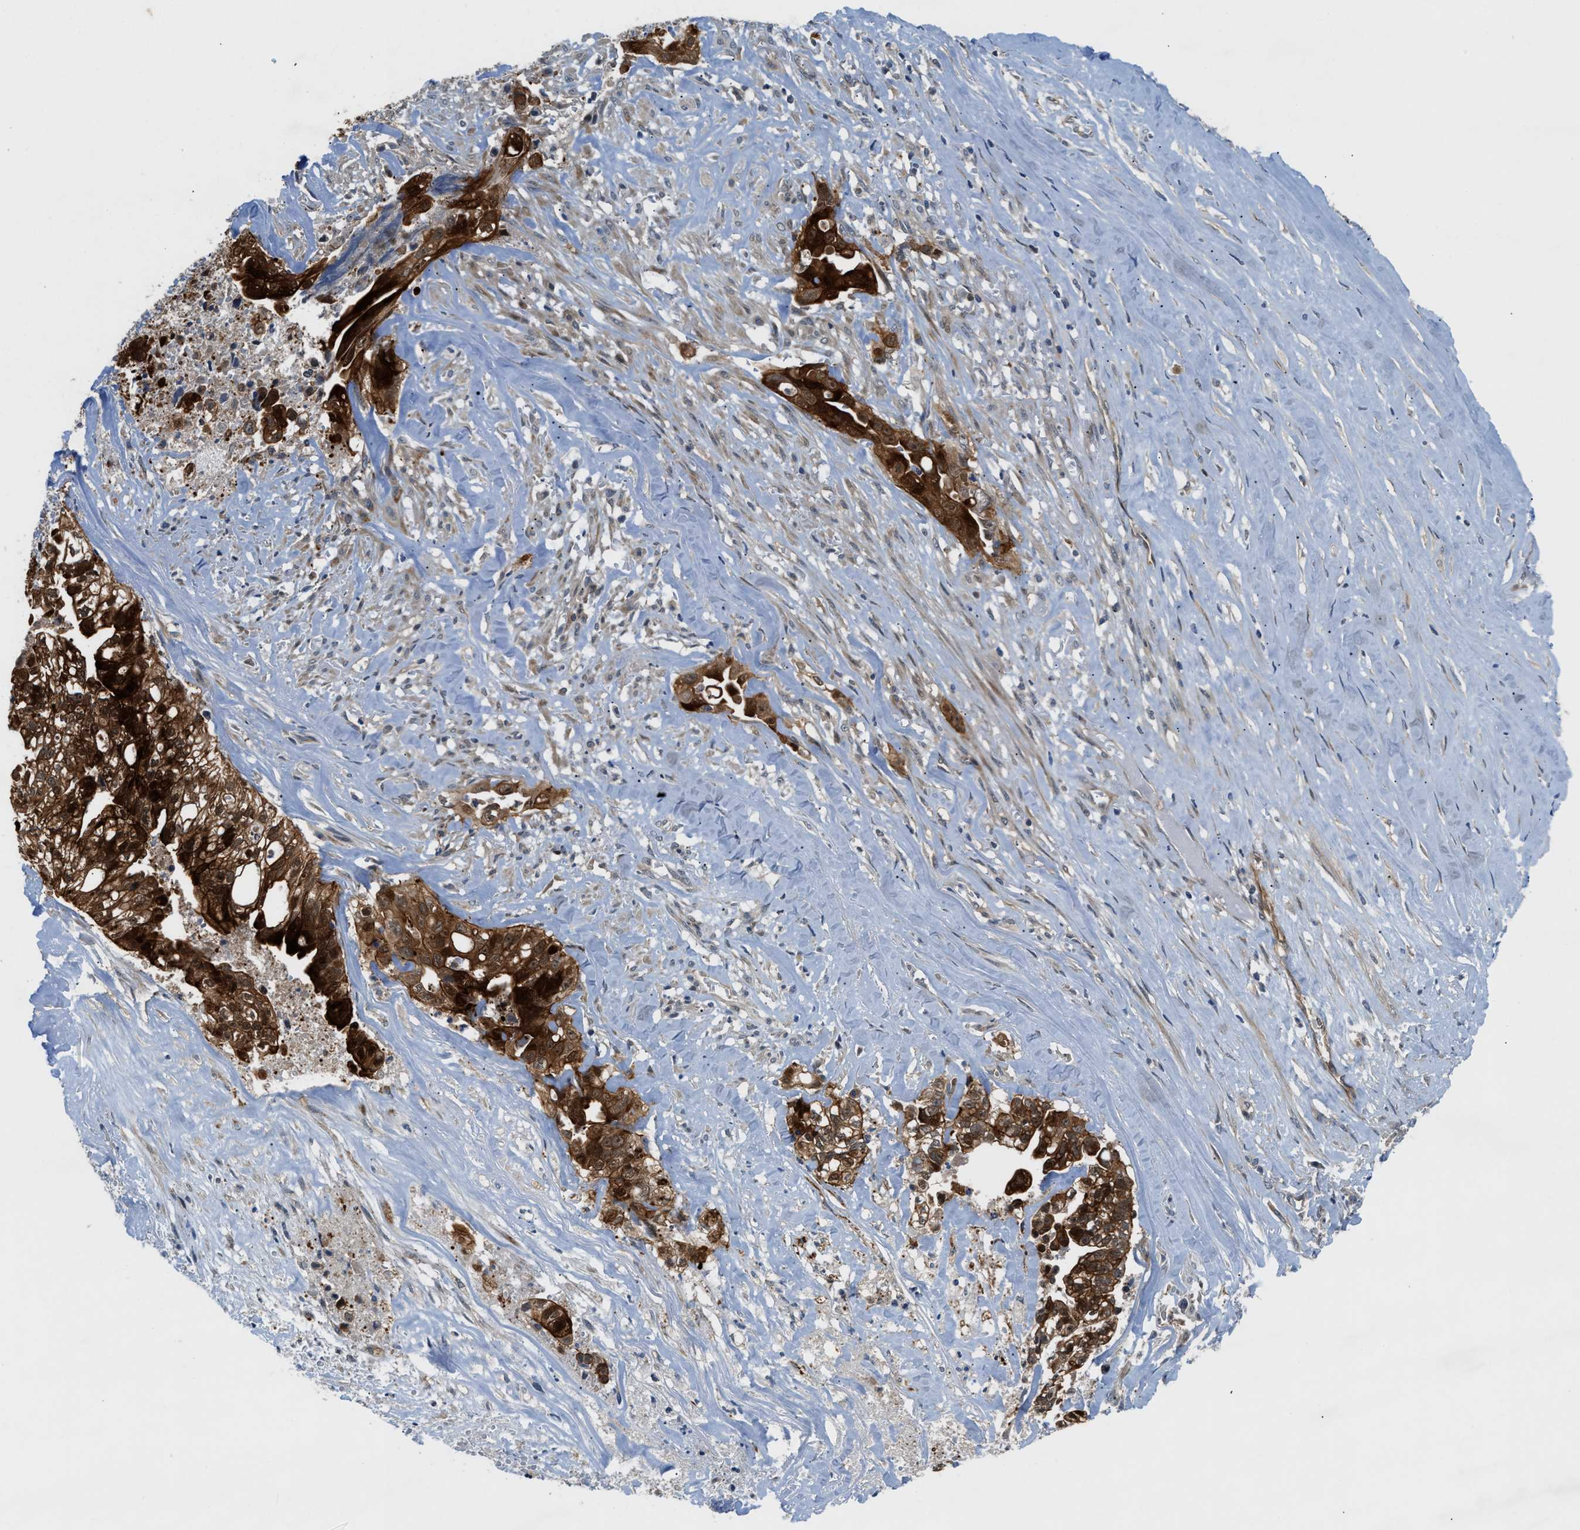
{"staining": {"intensity": "strong", "quantity": ">75%", "location": "cytoplasmic/membranous,nuclear"}, "tissue": "liver cancer", "cell_type": "Tumor cells", "image_type": "cancer", "snomed": [{"axis": "morphology", "description": "Cholangiocarcinoma"}, {"axis": "topography", "description": "Liver"}], "caption": "DAB (3,3'-diaminobenzidine) immunohistochemical staining of human liver cancer (cholangiocarcinoma) displays strong cytoplasmic/membranous and nuclear protein positivity in approximately >75% of tumor cells.", "gene": "TRAK2", "patient": {"sex": "female", "age": 70}}